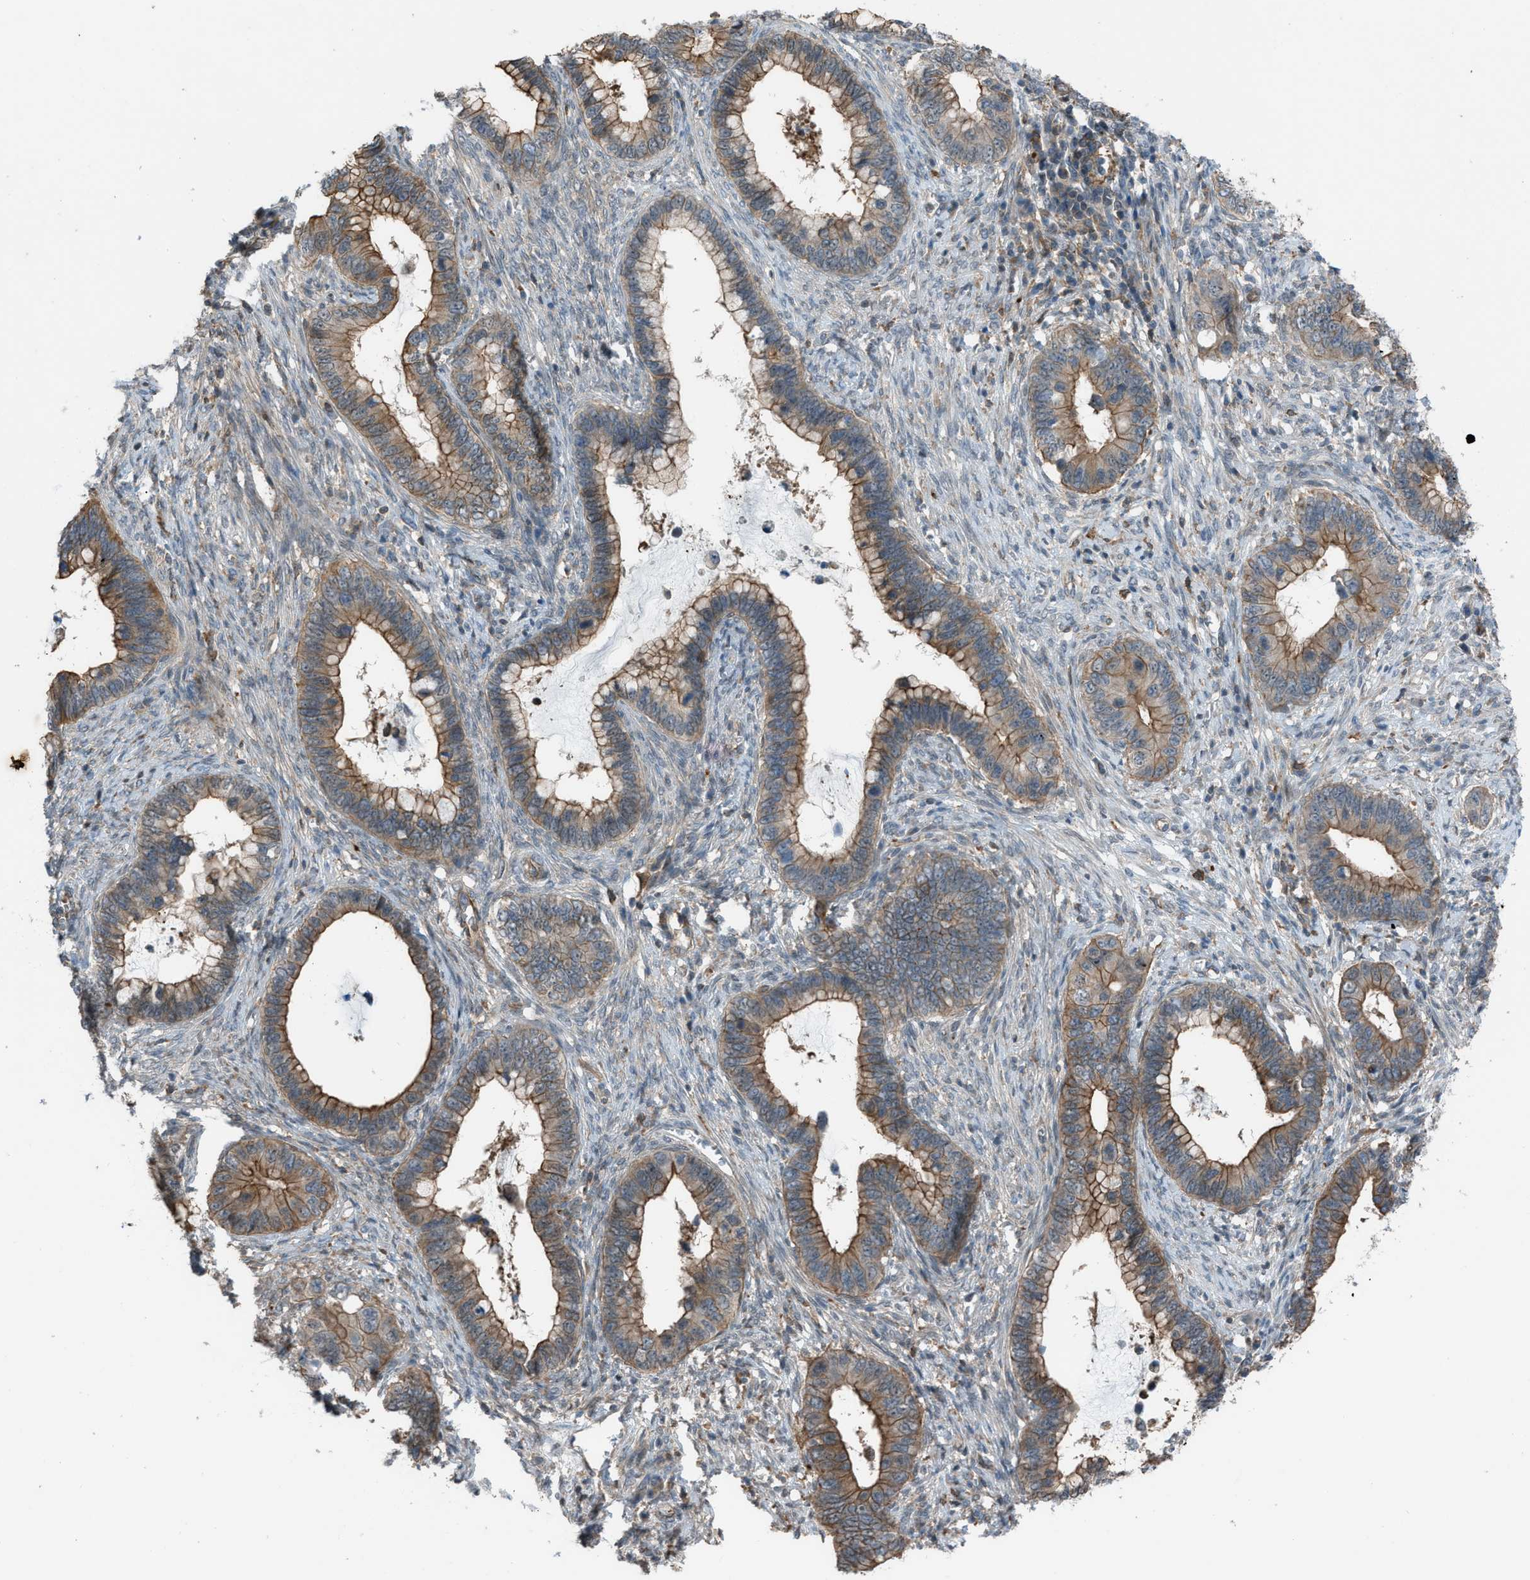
{"staining": {"intensity": "moderate", "quantity": ">75%", "location": "cytoplasmic/membranous"}, "tissue": "cervical cancer", "cell_type": "Tumor cells", "image_type": "cancer", "snomed": [{"axis": "morphology", "description": "Adenocarcinoma, NOS"}, {"axis": "topography", "description": "Cervix"}], "caption": "Immunohistochemical staining of human cervical adenocarcinoma shows medium levels of moderate cytoplasmic/membranous protein positivity in approximately >75% of tumor cells.", "gene": "DYRK1A", "patient": {"sex": "female", "age": 44}}